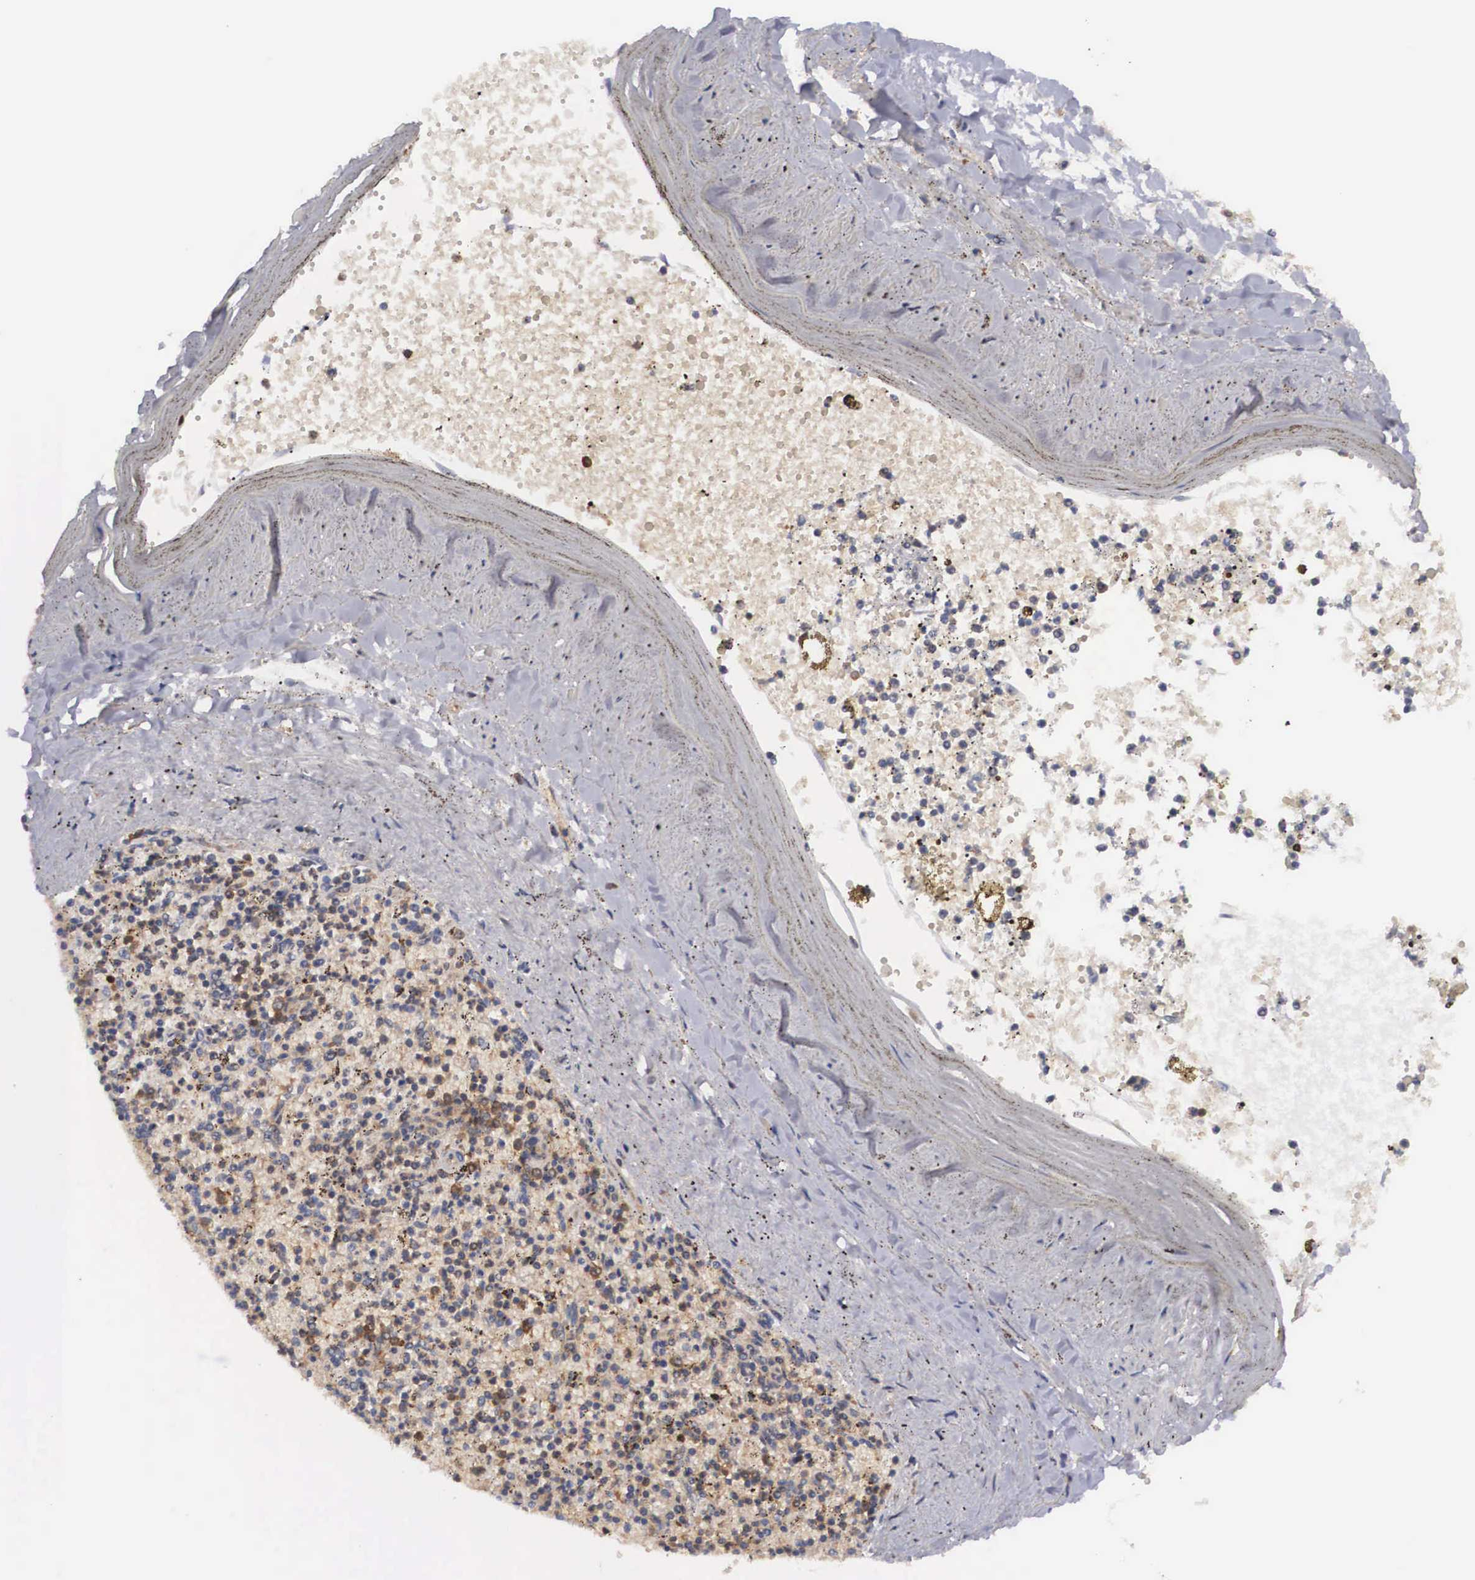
{"staining": {"intensity": "strong", "quantity": "25%-75%", "location": "cytoplasmic/membranous,nuclear"}, "tissue": "spleen", "cell_type": "Cells in red pulp", "image_type": "normal", "snomed": [{"axis": "morphology", "description": "Normal tissue, NOS"}, {"axis": "topography", "description": "Spleen"}], "caption": "Normal spleen displays strong cytoplasmic/membranous,nuclear staining in approximately 25%-75% of cells in red pulp, visualized by immunohistochemistry.", "gene": "ADSL", "patient": {"sex": "male", "age": 72}}